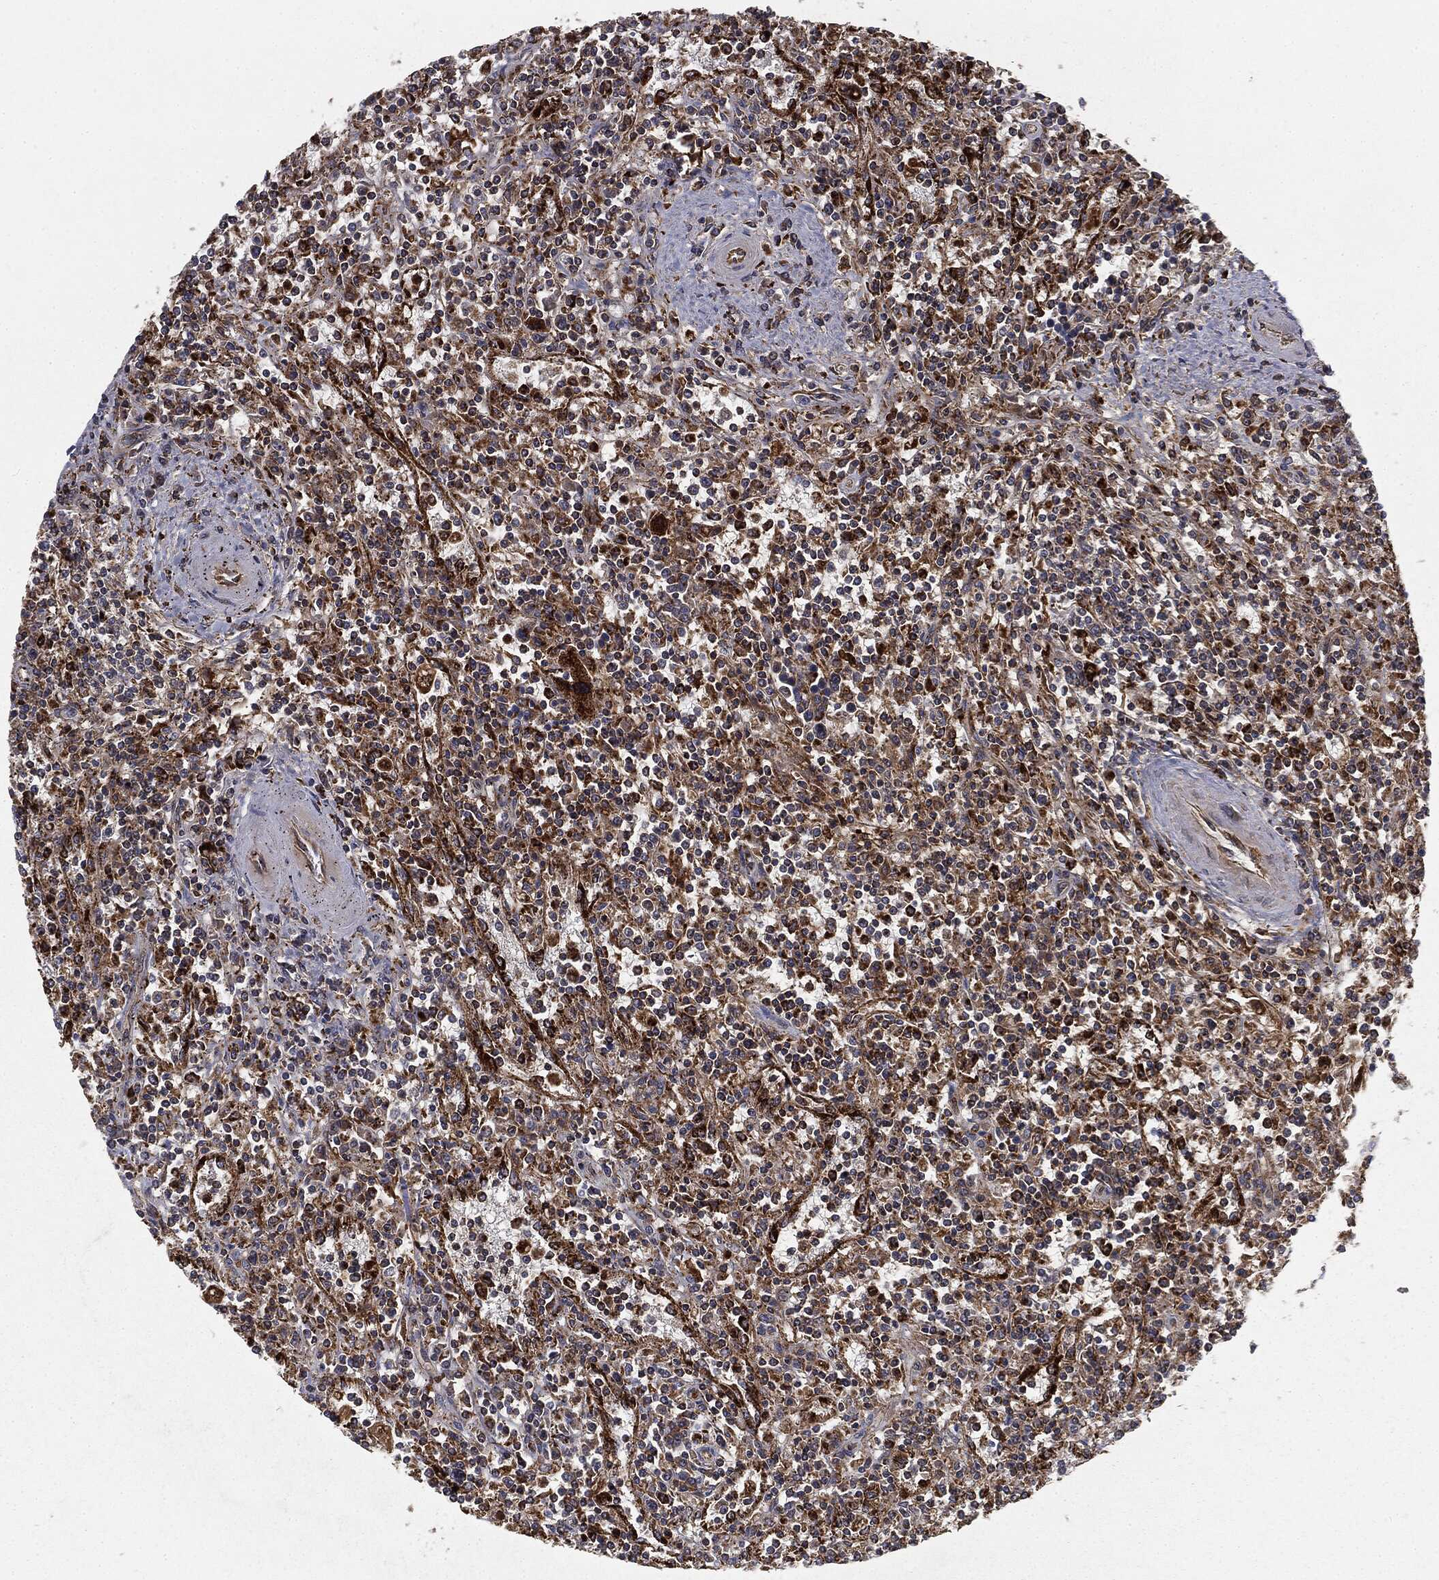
{"staining": {"intensity": "moderate", "quantity": "<25%", "location": "cytoplasmic/membranous"}, "tissue": "lymphoma", "cell_type": "Tumor cells", "image_type": "cancer", "snomed": [{"axis": "morphology", "description": "Malignant lymphoma, non-Hodgkin's type, Low grade"}, {"axis": "topography", "description": "Spleen"}], "caption": "Immunohistochemistry (IHC) of human low-grade malignant lymphoma, non-Hodgkin's type displays low levels of moderate cytoplasmic/membranous positivity in approximately <25% of tumor cells.", "gene": "CTSA", "patient": {"sex": "male", "age": 62}}